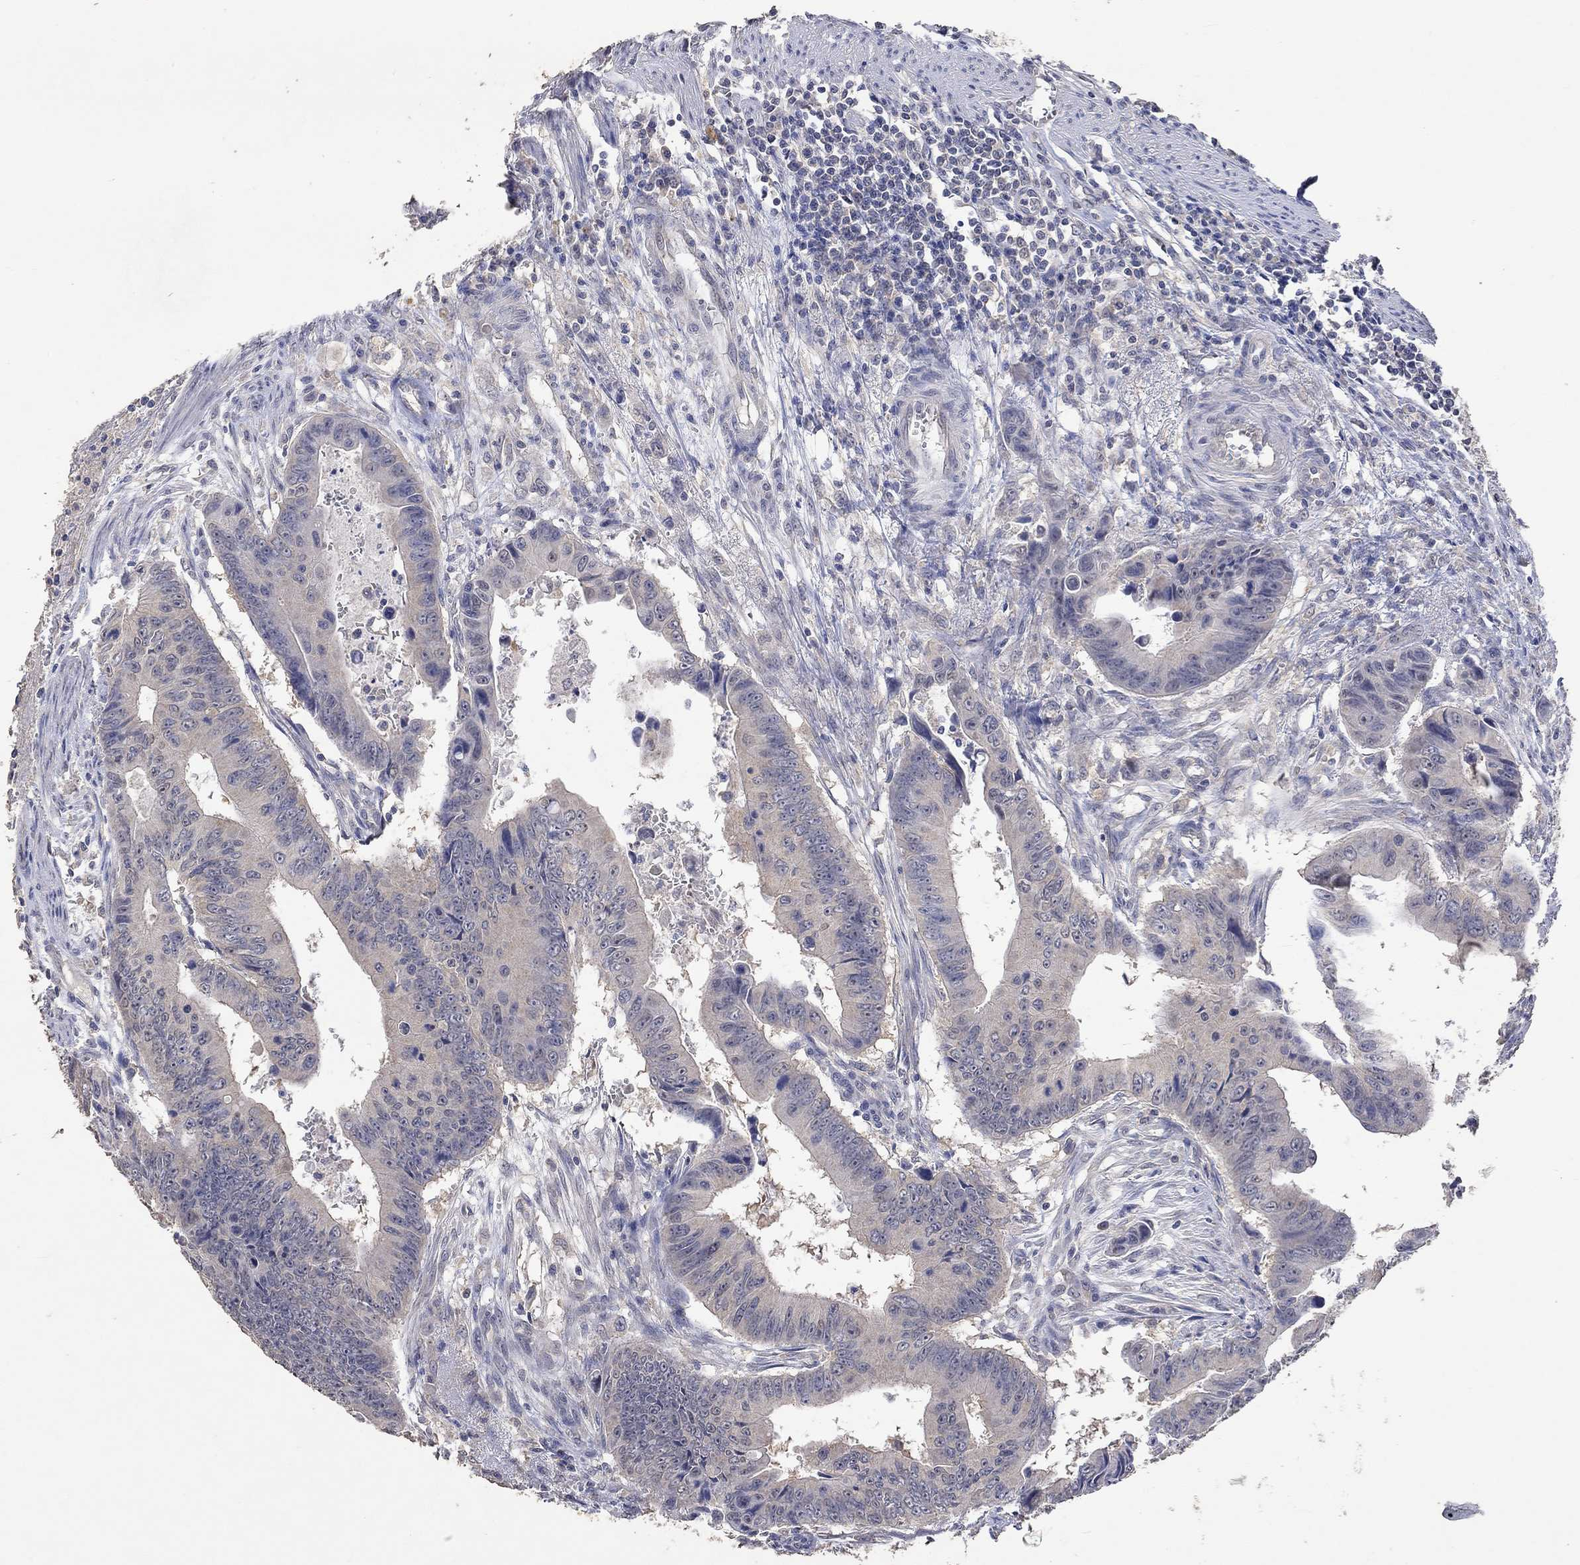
{"staining": {"intensity": "negative", "quantity": "none", "location": "none"}, "tissue": "colorectal cancer", "cell_type": "Tumor cells", "image_type": "cancer", "snomed": [{"axis": "morphology", "description": "Adenocarcinoma, NOS"}, {"axis": "topography", "description": "Colon"}], "caption": "Immunohistochemistry (IHC) histopathology image of colorectal adenocarcinoma stained for a protein (brown), which demonstrates no expression in tumor cells.", "gene": "PTPN20", "patient": {"sex": "female", "age": 87}}